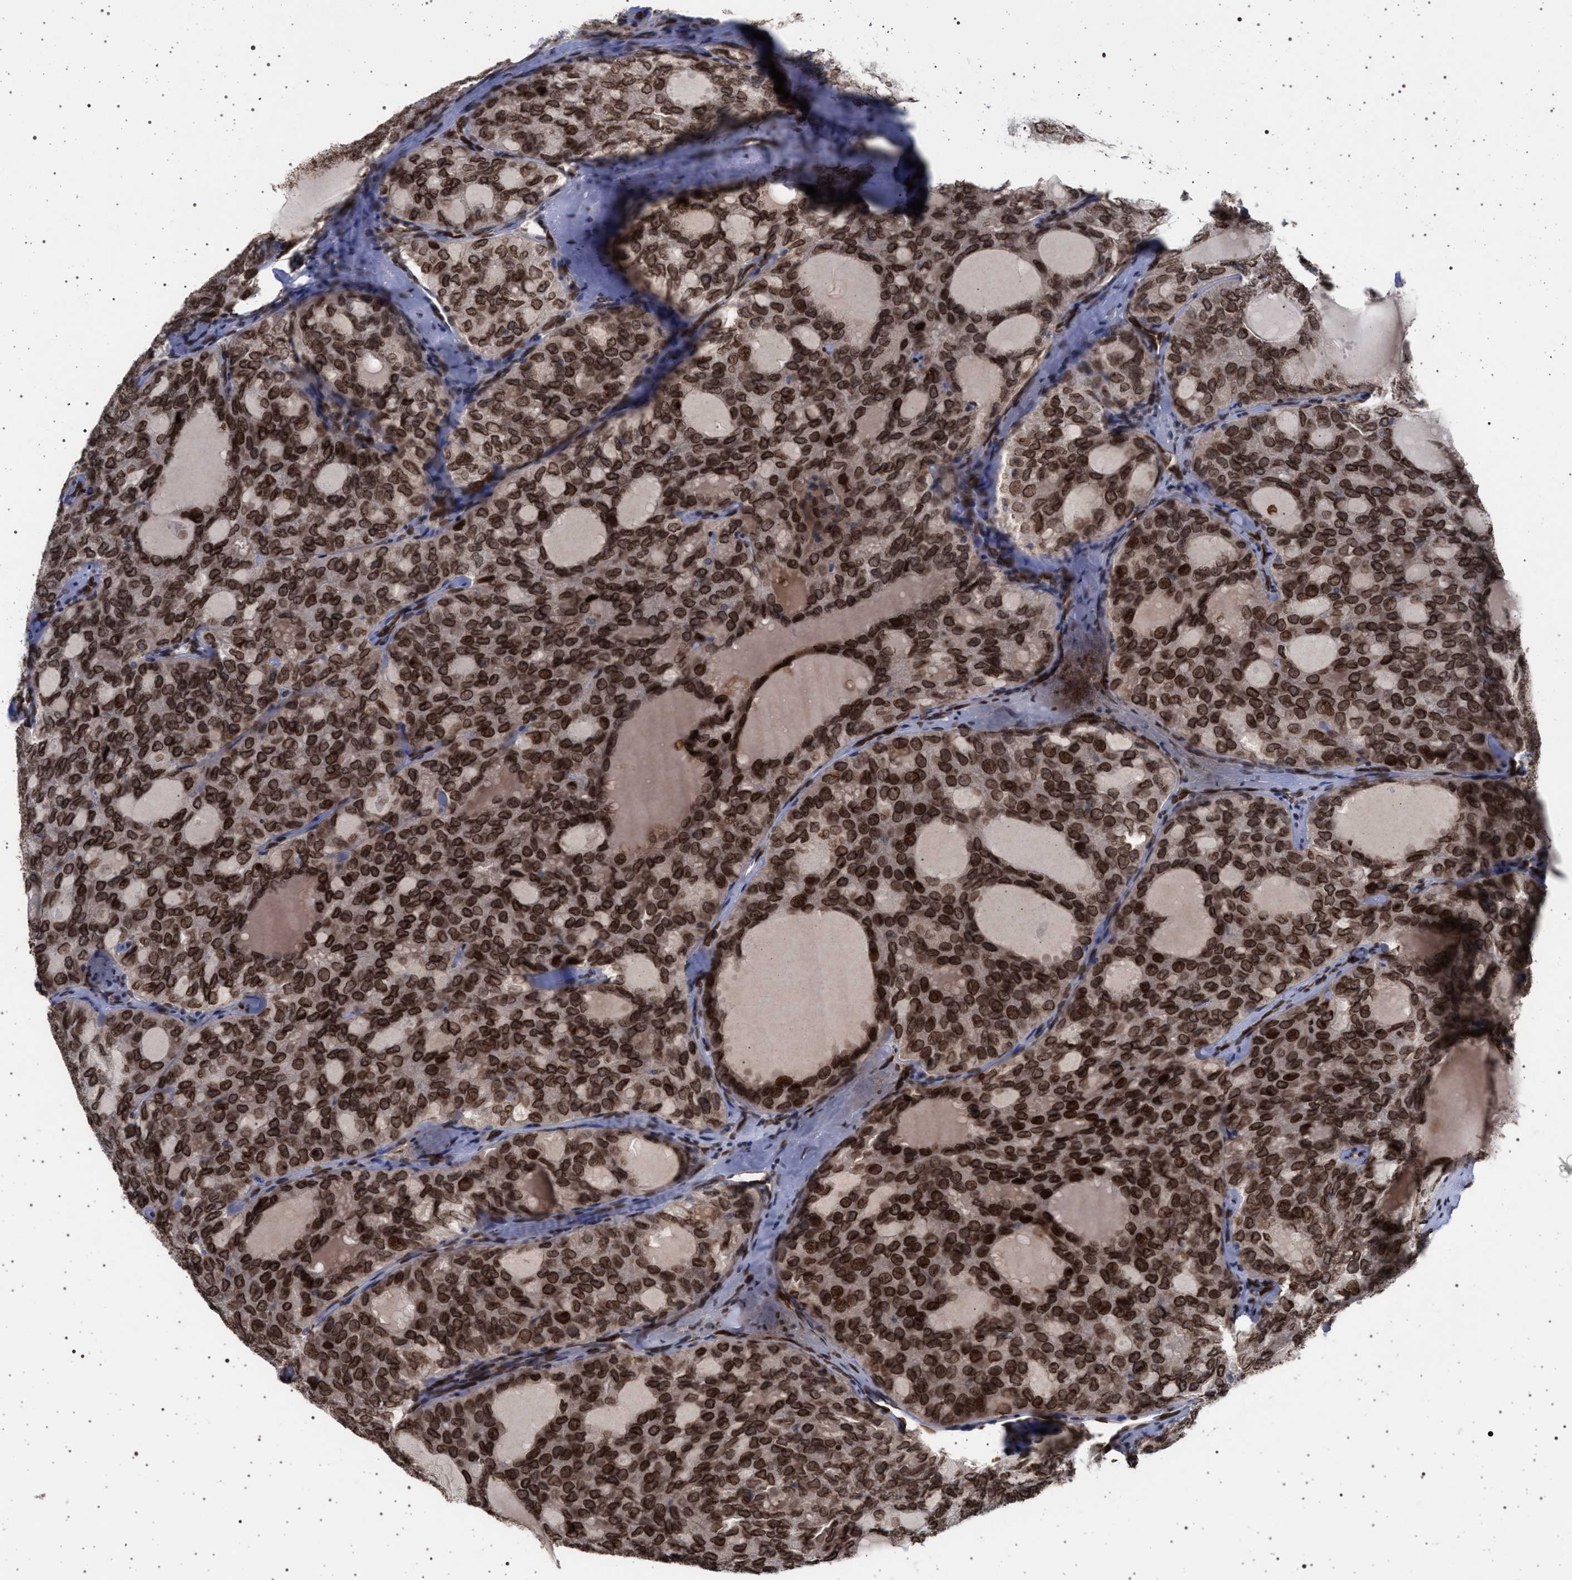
{"staining": {"intensity": "strong", "quantity": ">75%", "location": "cytoplasmic/membranous,nuclear"}, "tissue": "thyroid cancer", "cell_type": "Tumor cells", "image_type": "cancer", "snomed": [{"axis": "morphology", "description": "Follicular adenoma carcinoma, NOS"}, {"axis": "topography", "description": "Thyroid gland"}], "caption": "DAB (3,3'-diaminobenzidine) immunohistochemical staining of human thyroid follicular adenoma carcinoma demonstrates strong cytoplasmic/membranous and nuclear protein staining in approximately >75% of tumor cells.", "gene": "ING2", "patient": {"sex": "male", "age": 75}}